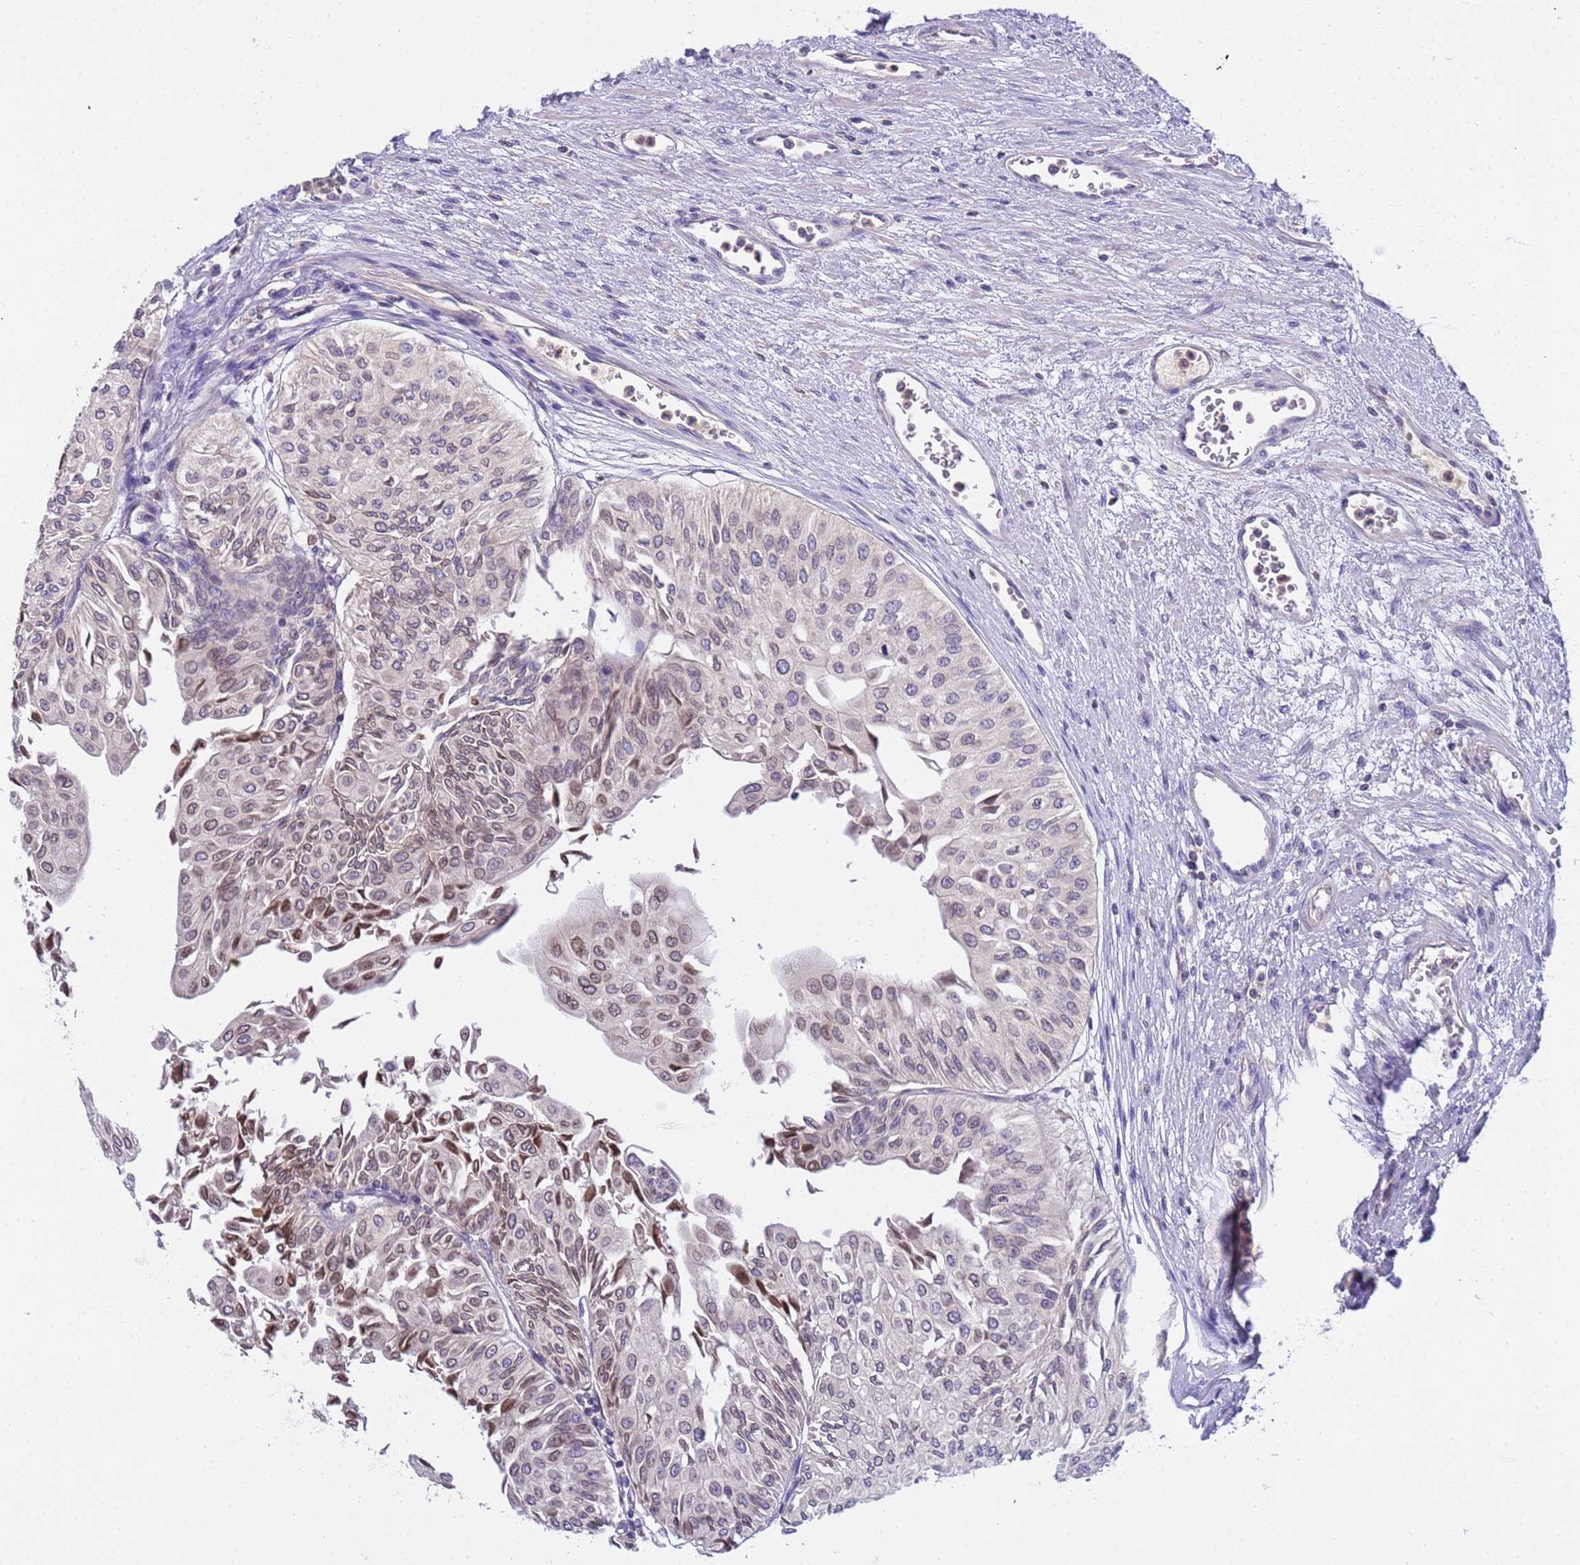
{"staining": {"intensity": "moderate", "quantity": "<25%", "location": "cytoplasmic/membranous,nuclear"}, "tissue": "urothelial cancer", "cell_type": "Tumor cells", "image_type": "cancer", "snomed": [{"axis": "morphology", "description": "Urothelial carcinoma, Low grade"}, {"axis": "topography", "description": "Urinary bladder"}], "caption": "There is low levels of moderate cytoplasmic/membranous and nuclear expression in tumor cells of urothelial cancer, as demonstrated by immunohistochemical staining (brown color).", "gene": "PLCXD3", "patient": {"sex": "male", "age": 67}}